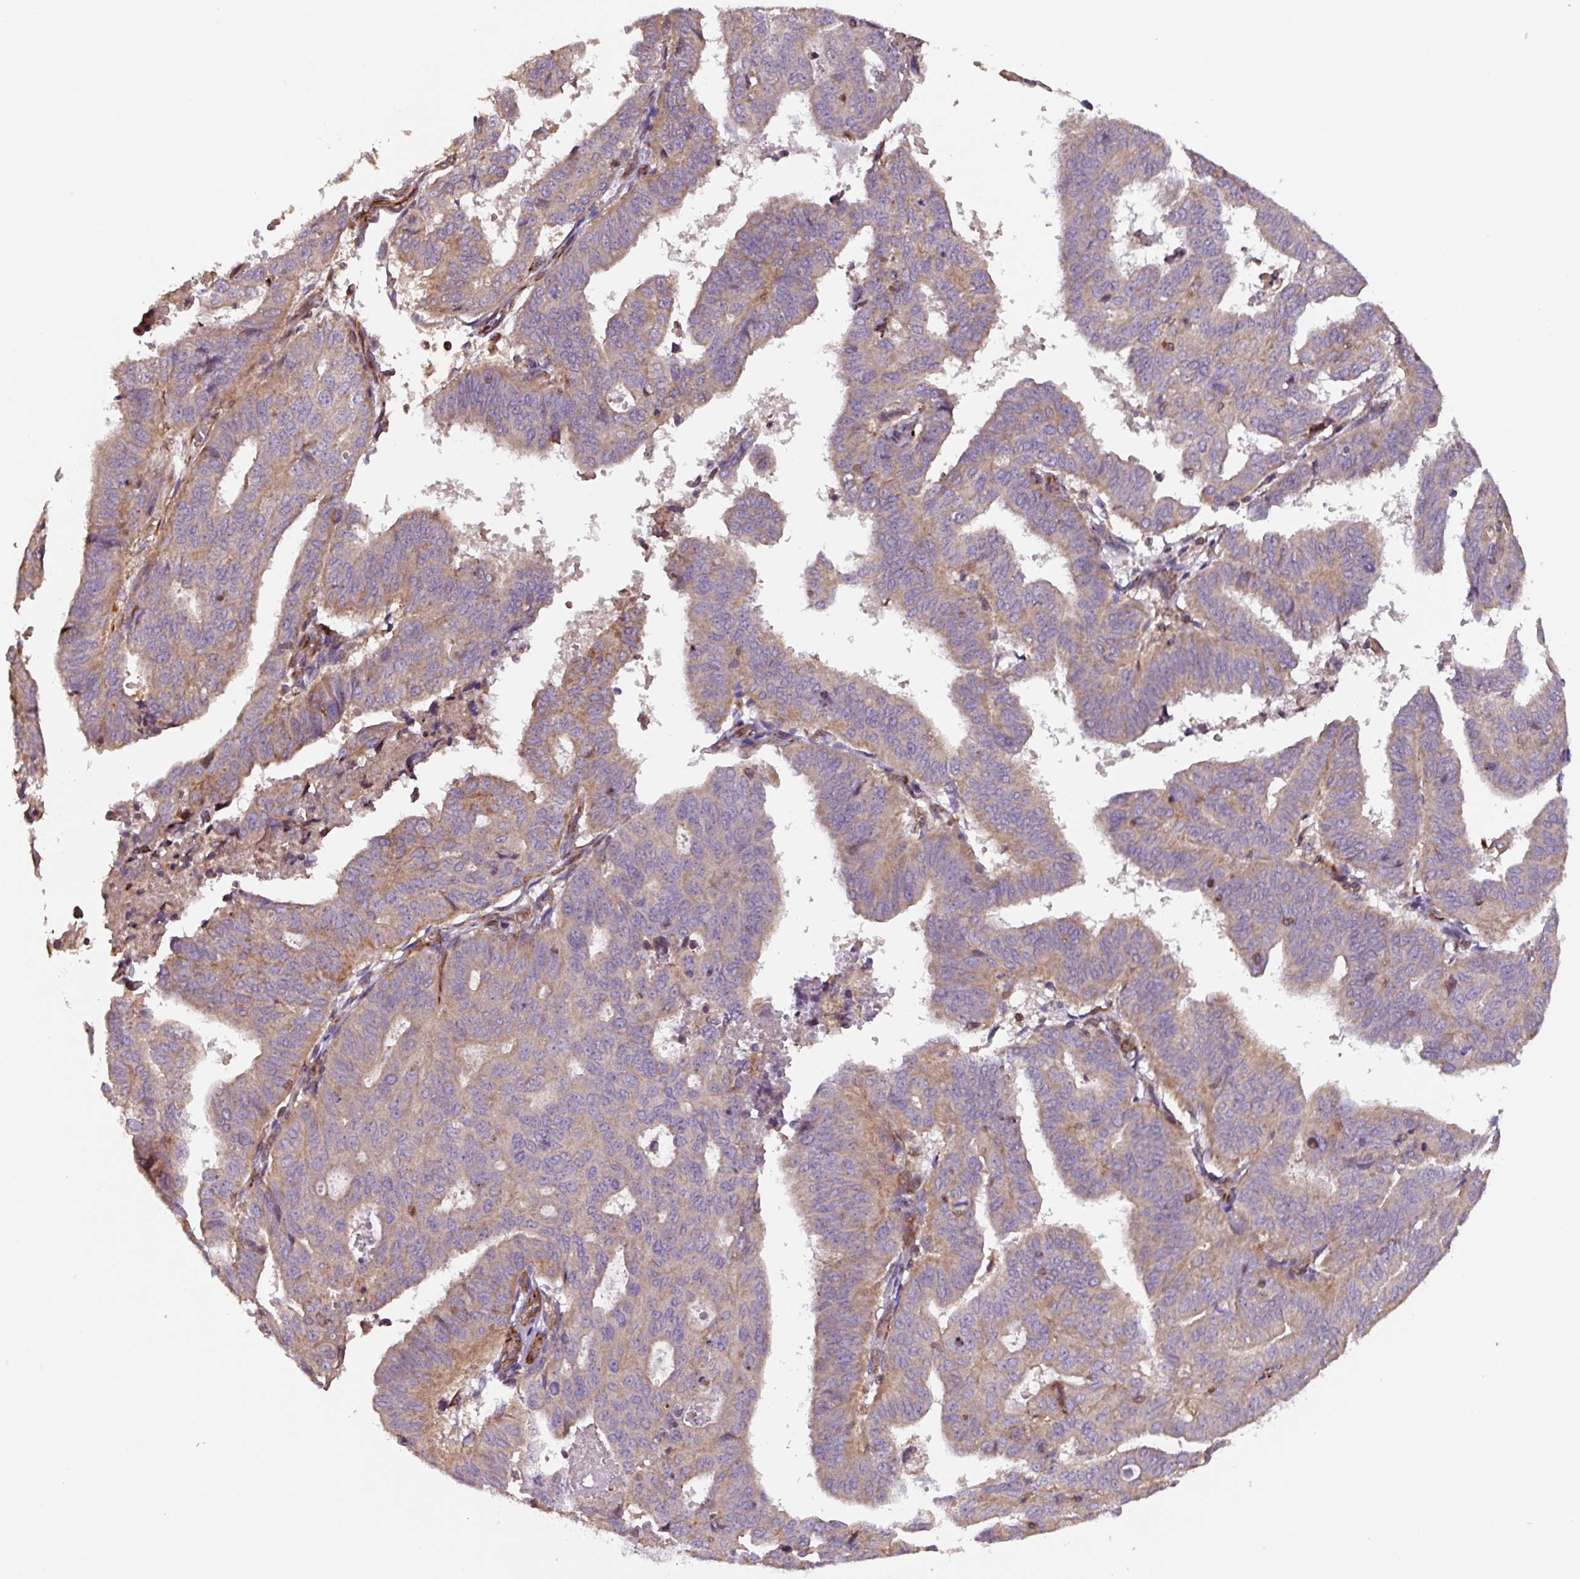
{"staining": {"intensity": "weak", "quantity": ">75%", "location": "cytoplasmic/membranous"}, "tissue": "endometrial cancer", "cell_type": "Tumor cells", "image_type": "cancer", "snomed": [{"axis": "morphology", "description": "Adenocarcinoma, NOS"}, {"axis": "topography", "description": "Uterus"}], "caption": "Human endometrial cancer stained for a protein (brown) demonstrates weak cytoplasmic/membranous positive expression in about >75% of tumor cells.", "gene": "PLEKHD1", "patient": {"sex": "female", "age": 77}}